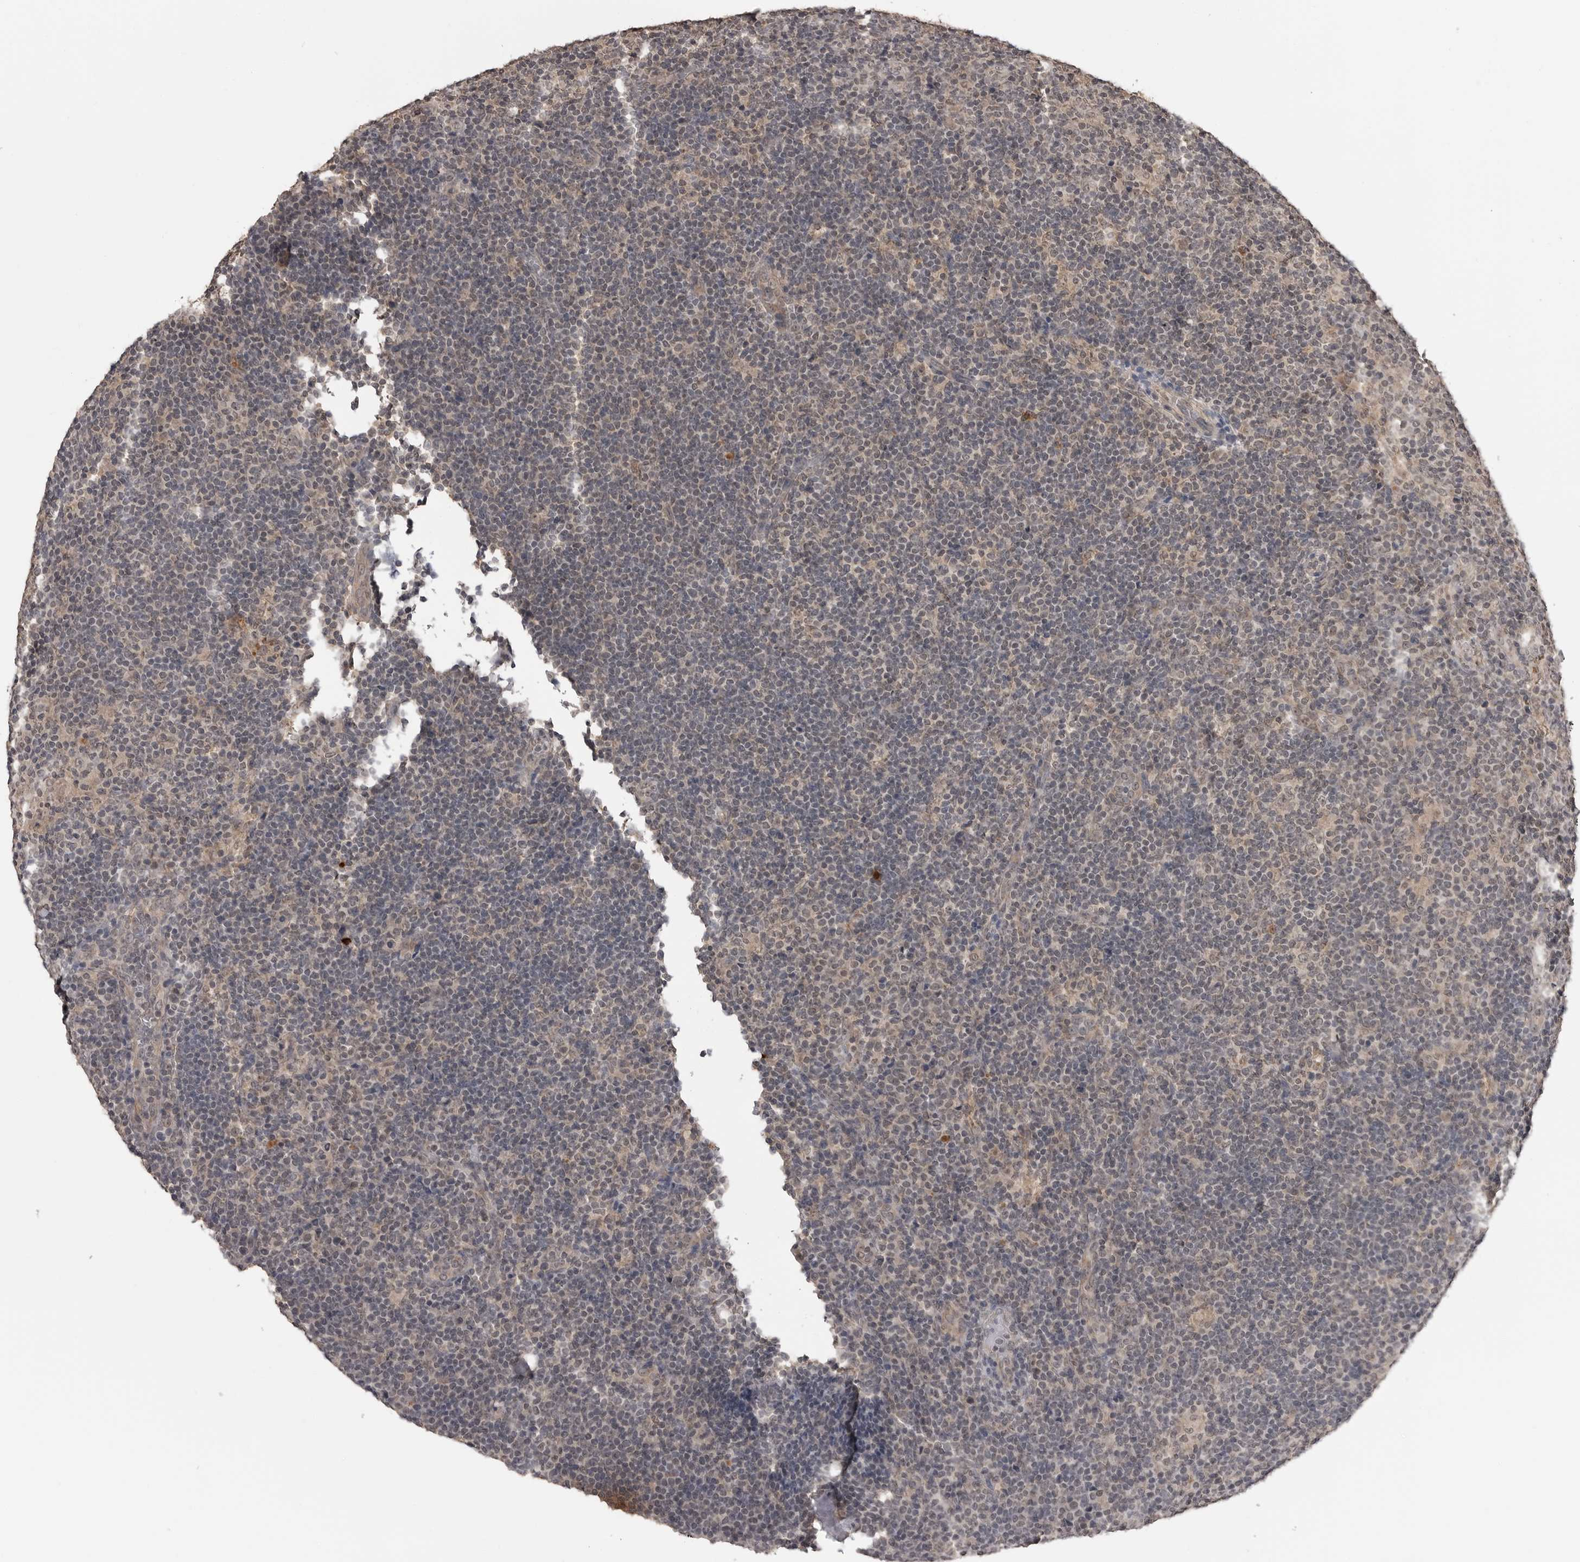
{"staining": {"intensity": "negative", "quantity": "none", "location": "none"}, "tissue": "lymphoma", "cell_type": "Tumor cells", "image_type": "cancer", "snomed": [{"axis": "morphology", "description": "Hodgkin's disease, NOS"}, {"axis": "topography", "description": "Lymph node"}], "caption": "DAB (3,3'-diaminobenzidine) immunohistochemical staining of Hodgkin's disease shows no significant staining in tumor cells. (DAB (3,3'-diaminobenzidine) immunohistochemistry visualized using brightfield microscopy, high magnification).", "gene": "IL24", "patient": {"sex": "female", "age": 57}}